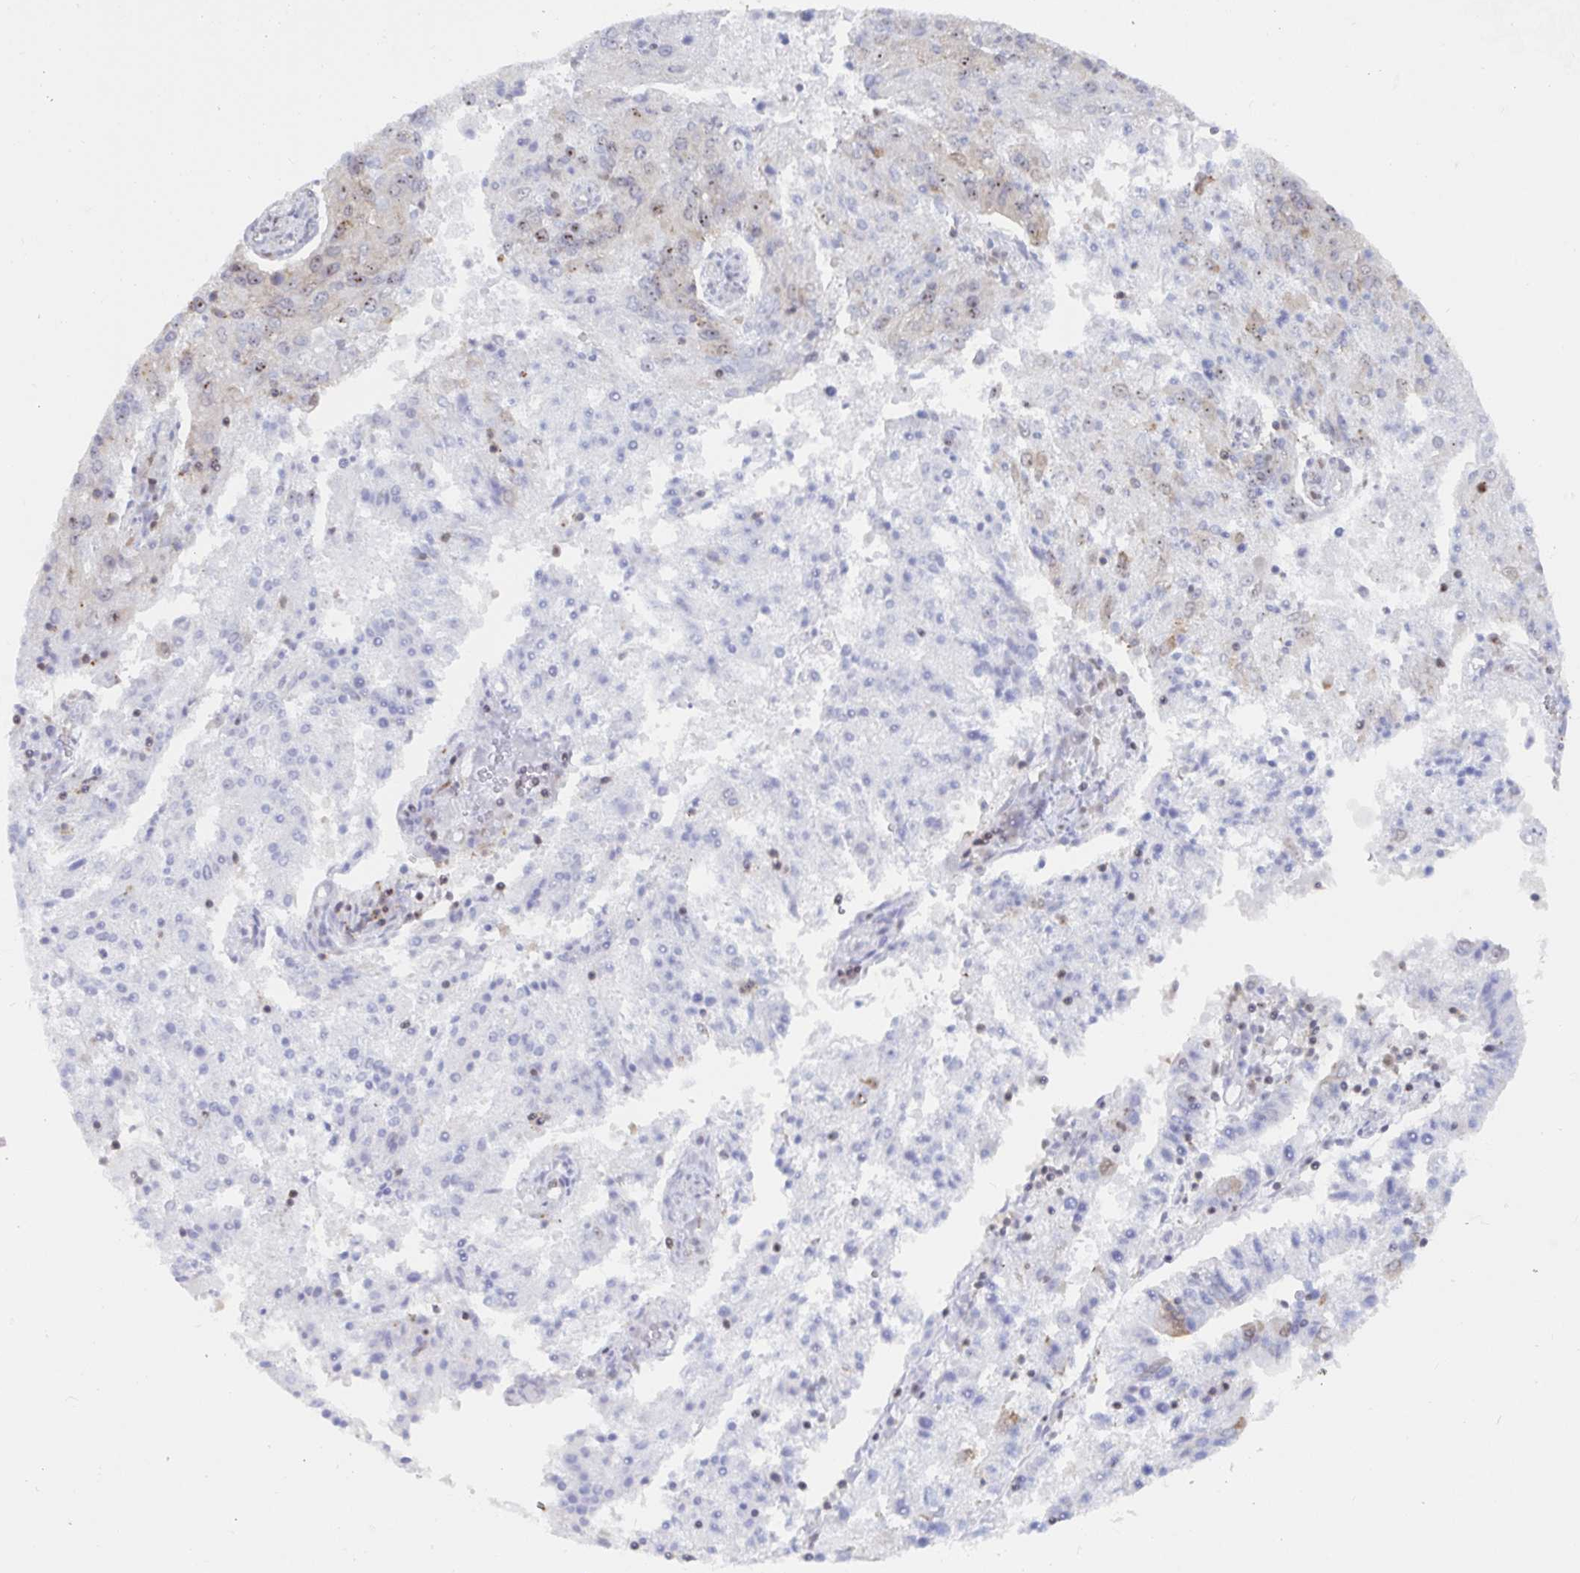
{"staining": {"intensity": "weak", "quantity": "<25%", "location": "nuclear"}, "tissue": "endometrial cancer", "cell_type": "Tumor cells", "image_type": "cancer", "snomed": [{"axis": "morphology", "description": "Adenocarcinoma, NOS"}, {"axis": "topography", "description": "Endometrium"}], "caption": "Endometrial cancer was stained to show a protein in brown. There is no significant staining in tumor cells.", "gene": "EWSR1", "patient": {"sex": "female", "age": 82}}